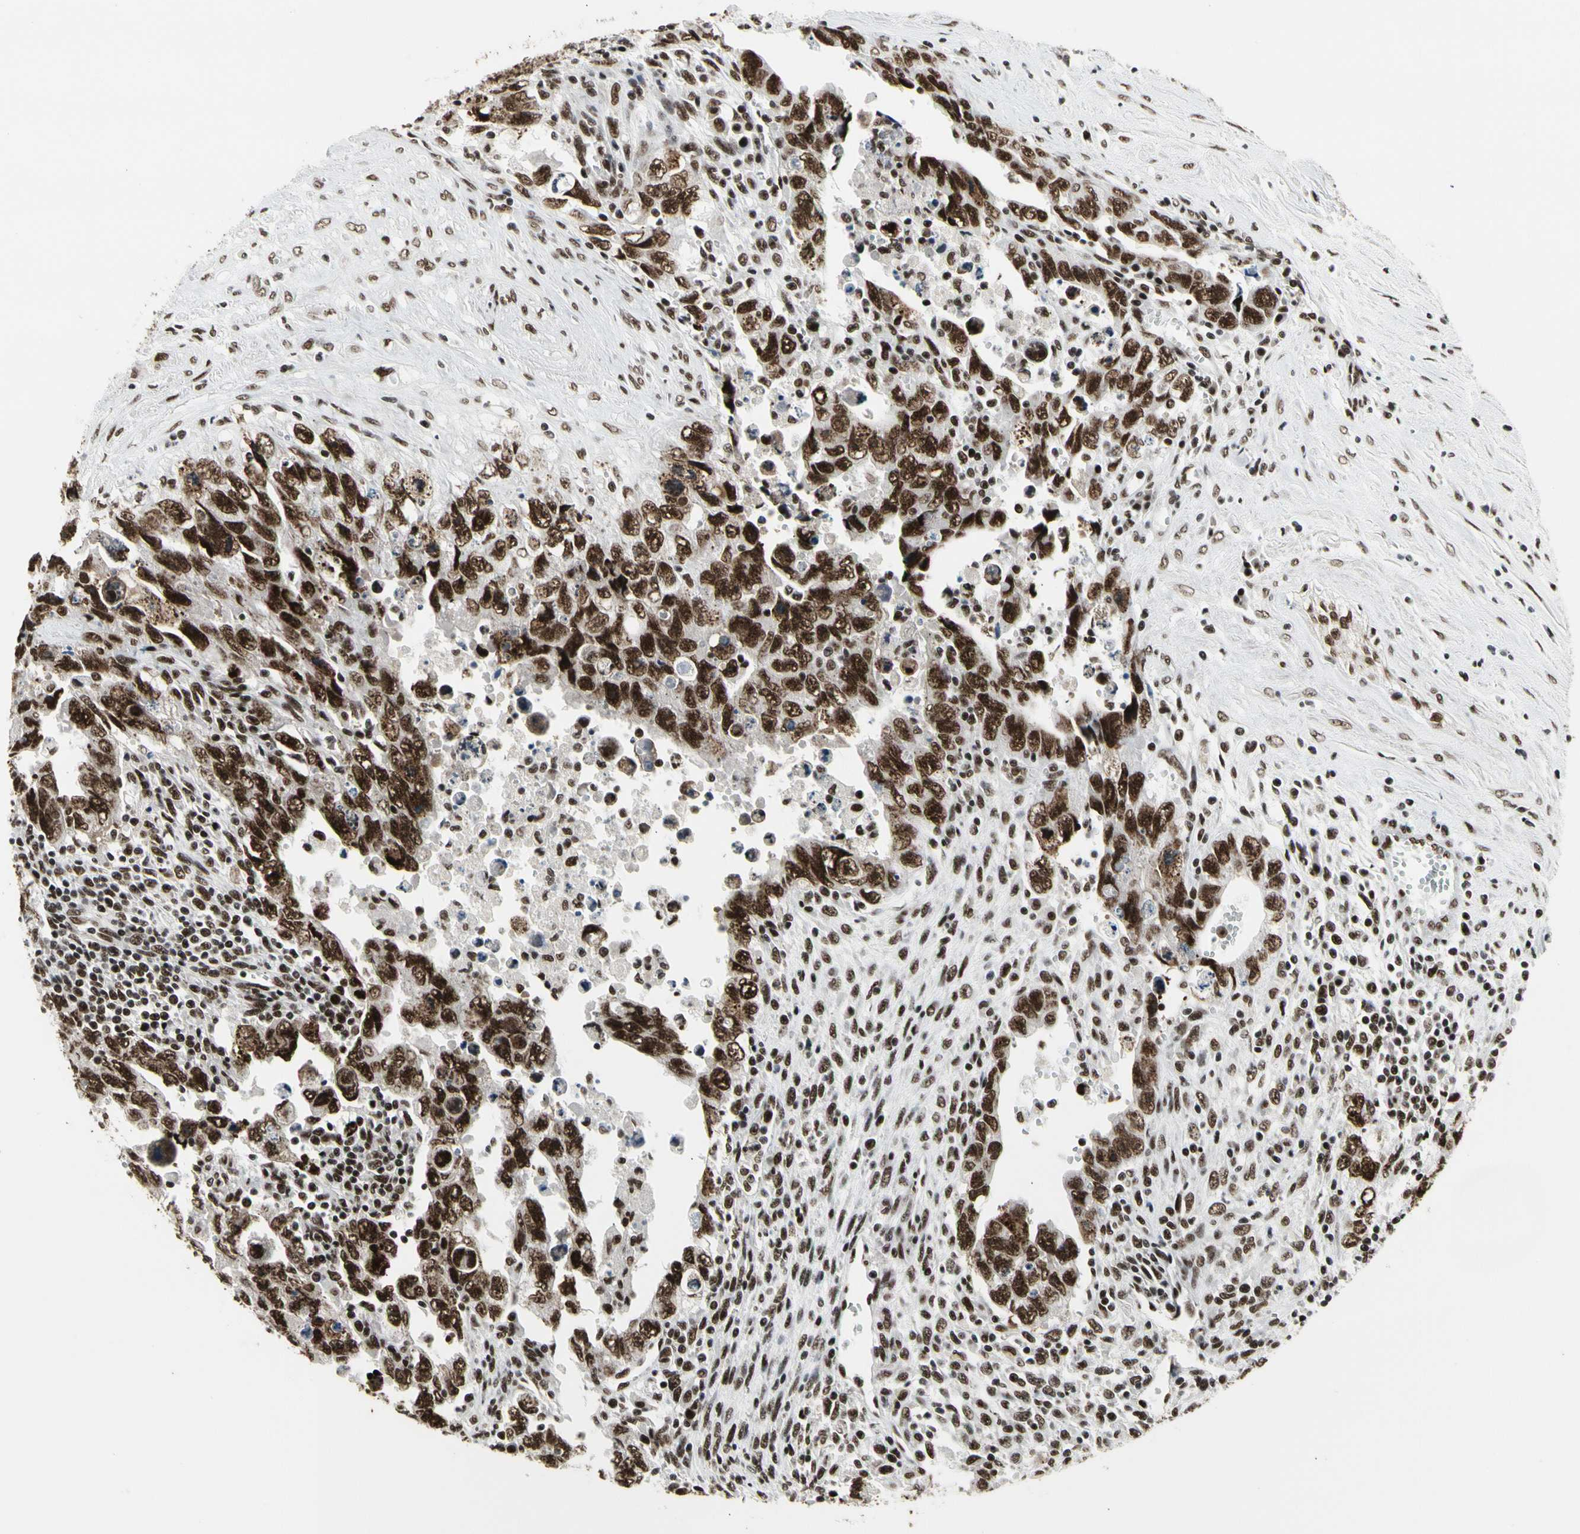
{"staining": {"intensity": "strong", "quantity": ">75%", "location": "nuclear"}, "tissue": "testis cancer", "cell_type": "Tumor cells", "image_type": "cancer", "snomed": [{"axis": "morphology", "description": "Carcinoma, Embryonal, NOS"}, {"axis": "topography", "description": "Testis"}], "caption": "Human testis cancer (embryonal carcinoma) stained for a protein (brown) reveals strong nuclear positive staining in approximately >75% of tumor cells.", "gene": "SRSF11", "patient": {"sex": "male", "age": 28}}